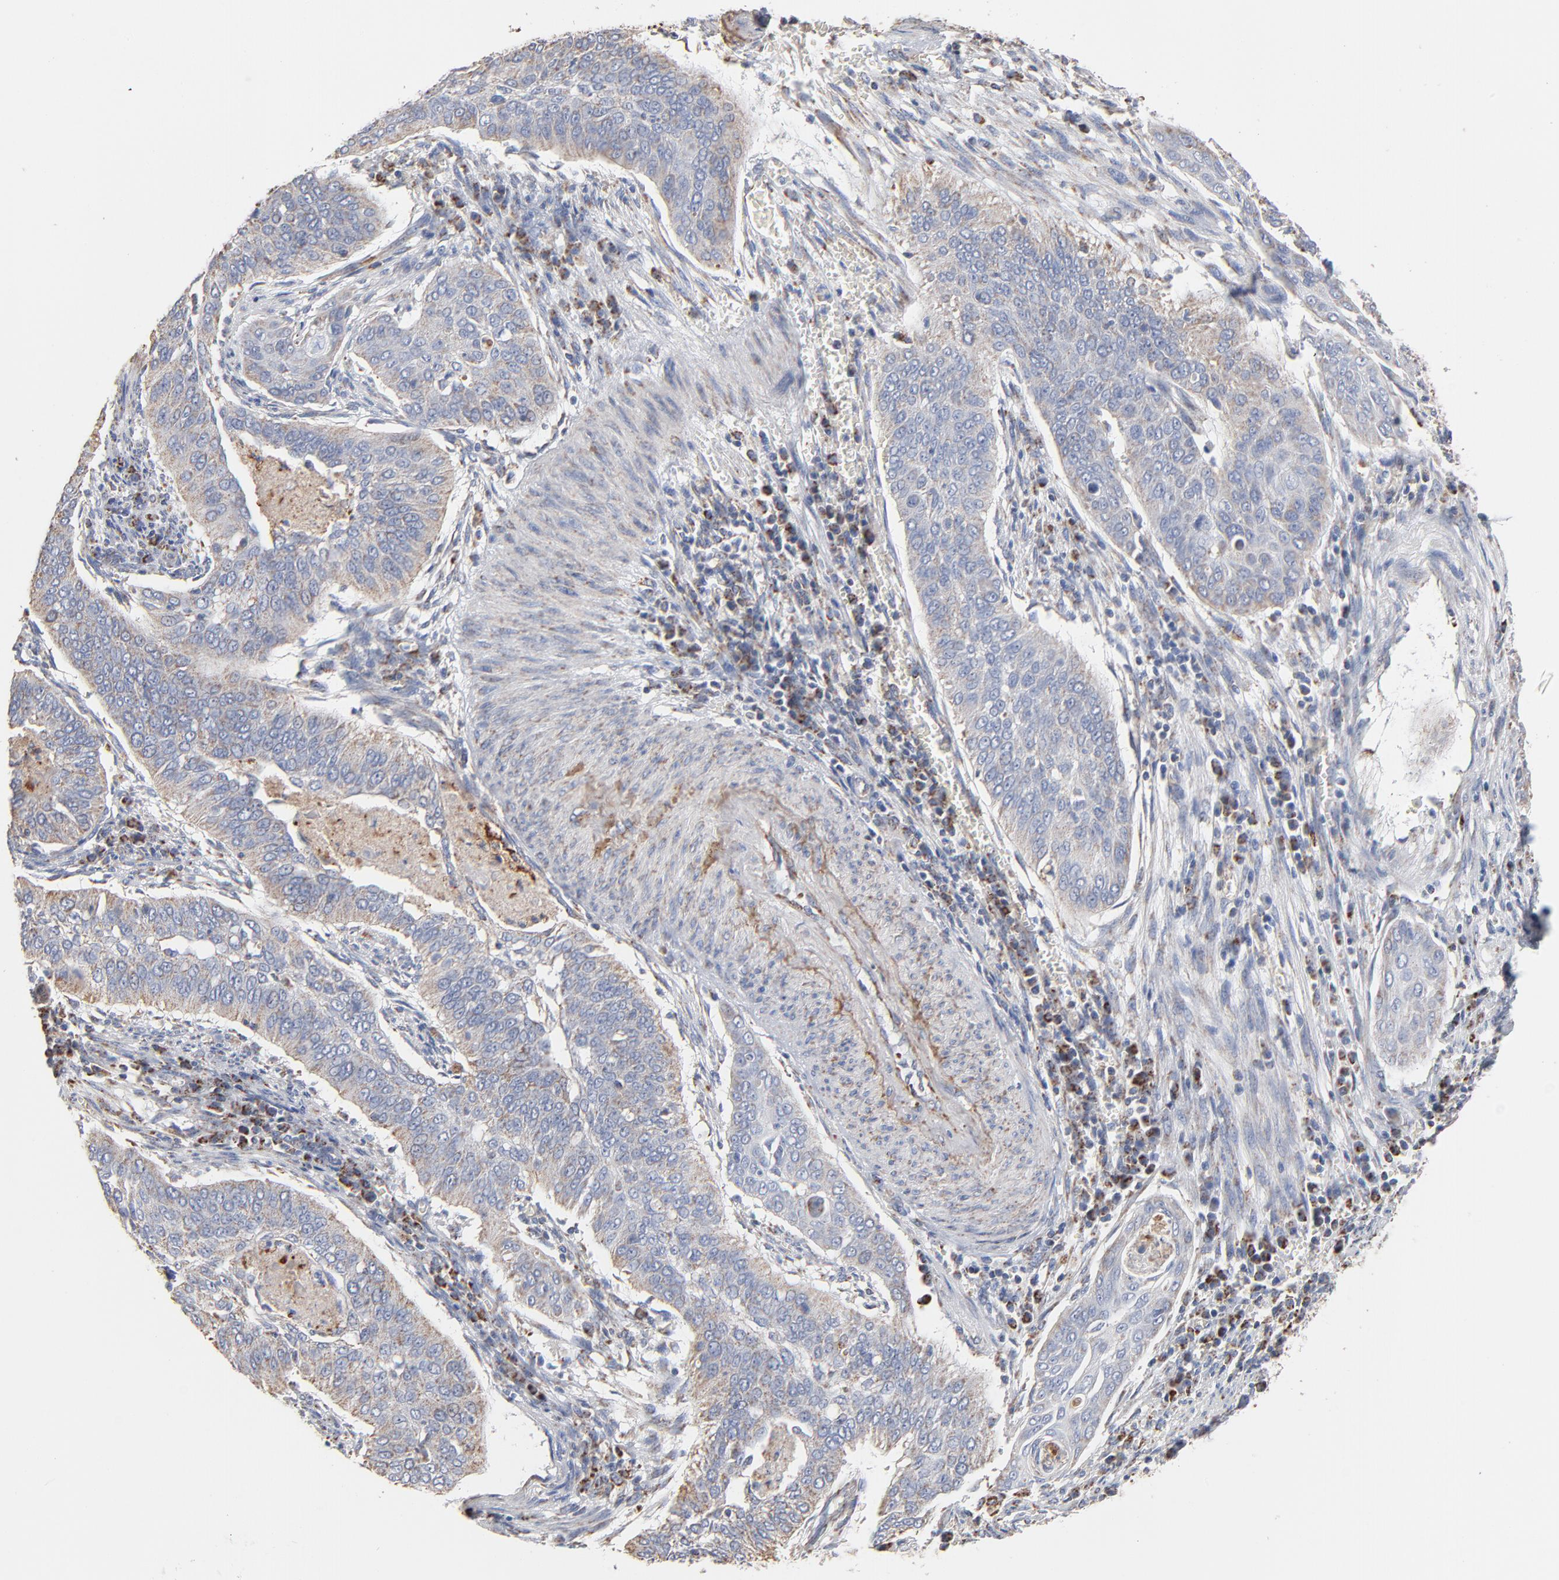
{"staining": {"intensity": "weak", "quantity": "25%-75%", "location": "cytoplasmic/membranous"}, "tissue": "cervical cancer", "cell_type": "Tumor cells", "image_type": "cancer", "snomed": [{"axis": "morphology", "description": "Squamous cell carcinoma, NOS"}, {"axis": "topography", "description": "Cervix"}], "caption": "Immunohistochemical staining of human cervical cancer (squamous cell carcinoma) demonstrates low levels of weak cytoplasmic/membranous expression in approximately 25%-75% of tumor cells. The staining was performed using DAB, with brown indicating positive protein expression. Nuclei are stained blue with hematoxylin.", "gene": "UQCRC1", "patient": {"sex": "female", "age": 39}}